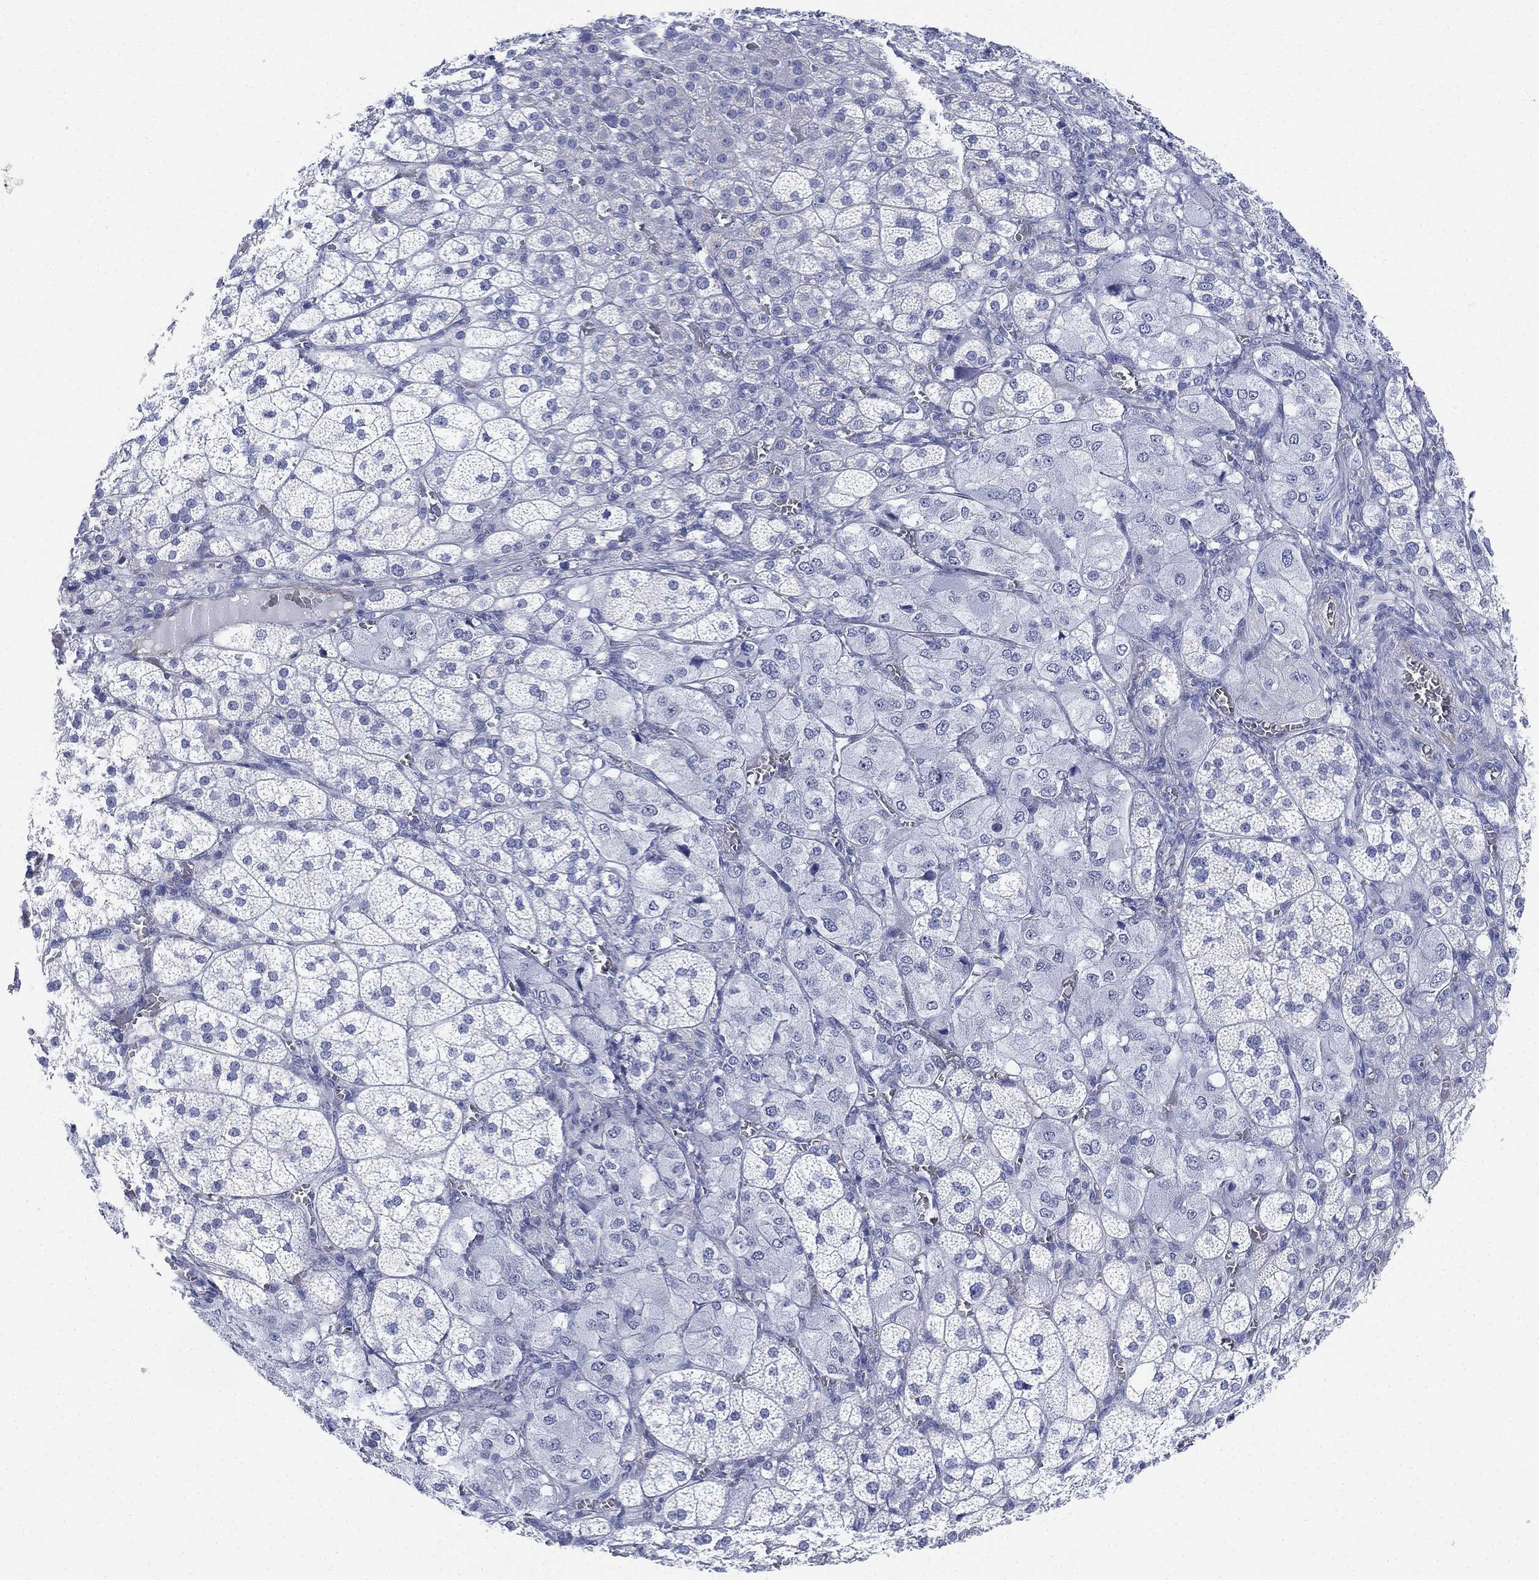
{"staining": {"intensity": "negative", "quantity": "none", "location": "none"}, "tissue": "adrenal gland", "cell_type": "Glandular cells", "image_type": "normal", "snomed": [{"axis": "morphology", "description": "Normal tissue, NOS"}, {"axis": "topography", "description": "Adrenal gland"}], "caption": "DAB (3,3'-diaminobenzidine) immunohistochemical staining of benign human adrenal gland reveals no significant expression in glandular cells.", "gene": "PSKH2", "patient": {"sex": "female", "age": 60}}